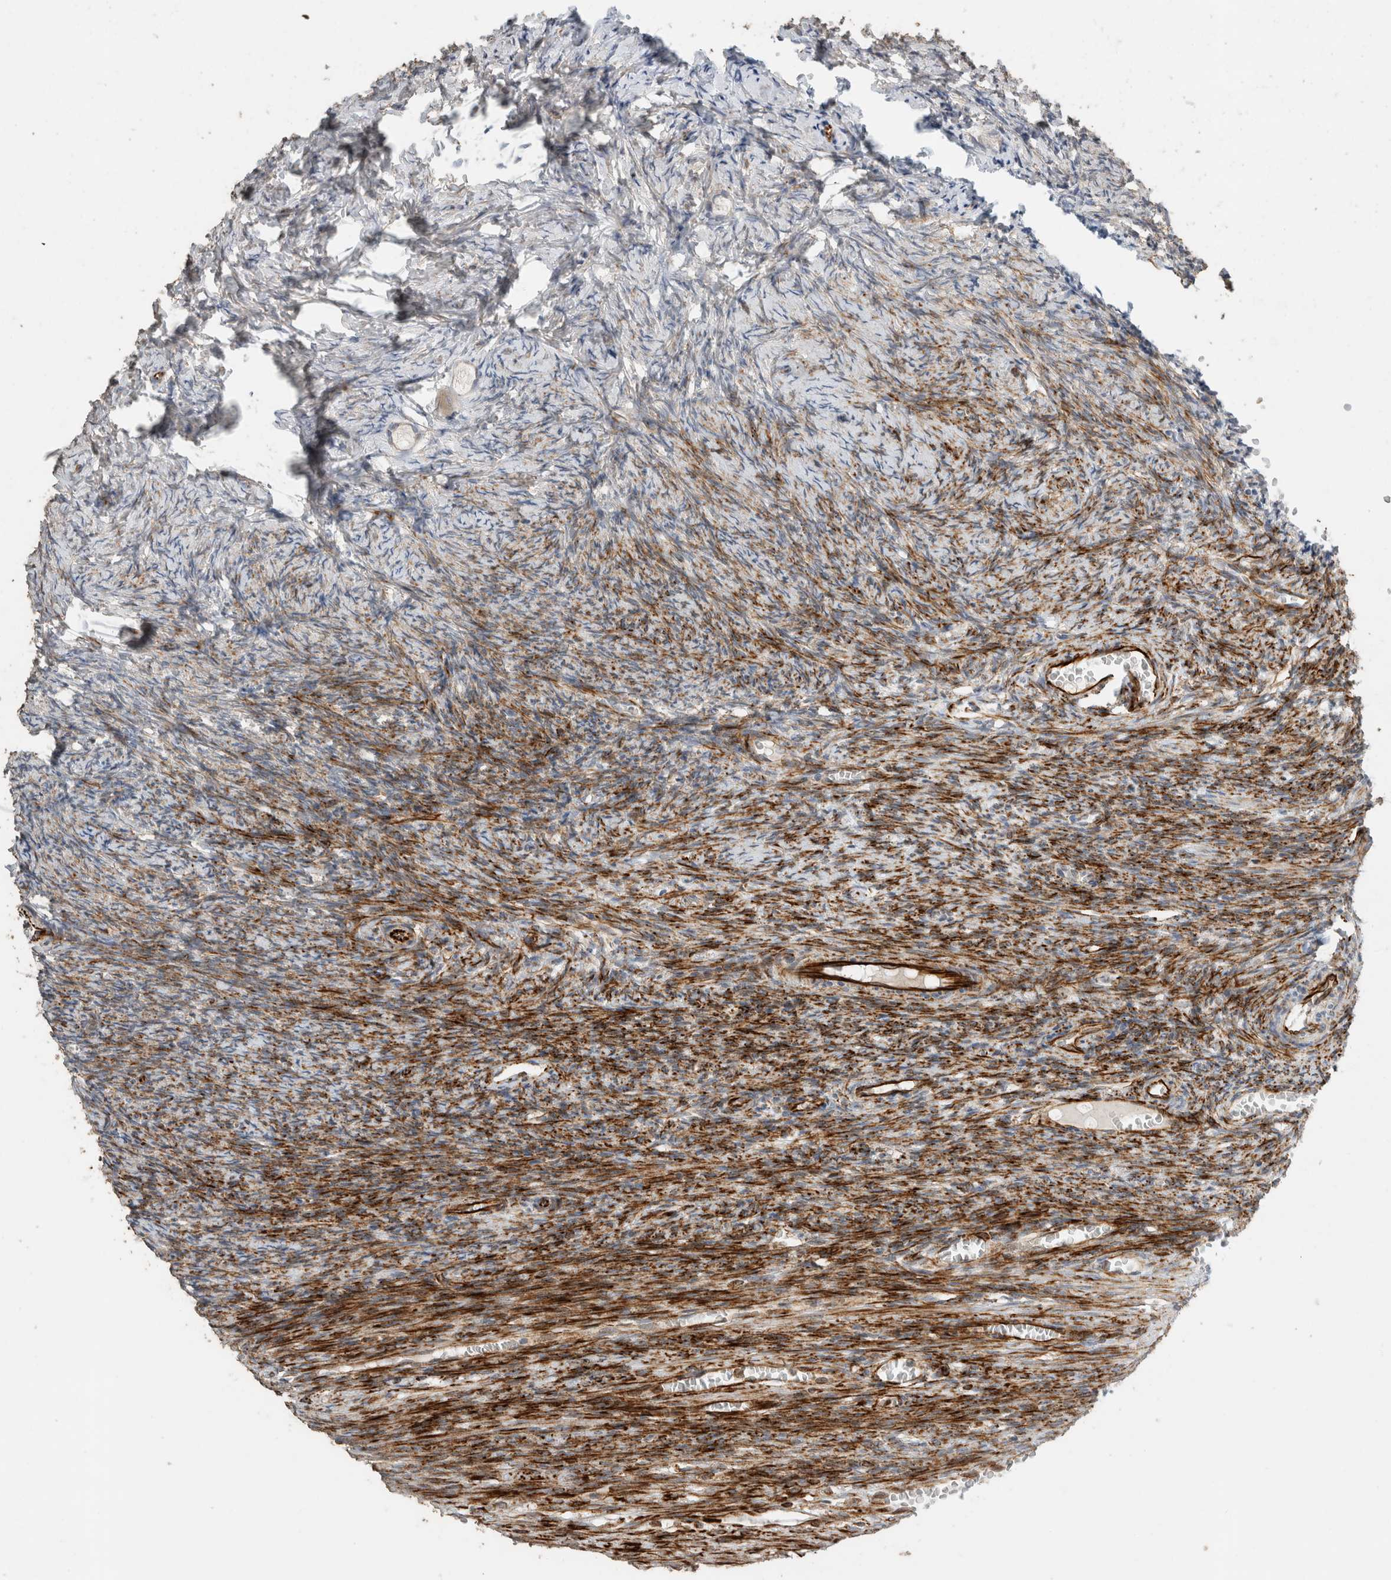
{"staining": {"intensity": "negative", "quantity": "none", "location": "none"}, "tissue": "ovary", "cell_type": "Follicle cells", "image_type": "normal", "snomed": [{"axis": "morphology", "description": "Normal tissue, NOS"}, {"axis": "topography", "description": "Ovary"}], "caption": "Immunohistochemistry photomicrograph of benign ovary: ovary stained with DAB demonstrates no significant protein positivity in follicle cells.", "gene": "LY86", "patient": {"sex": "female", "age": 27}}